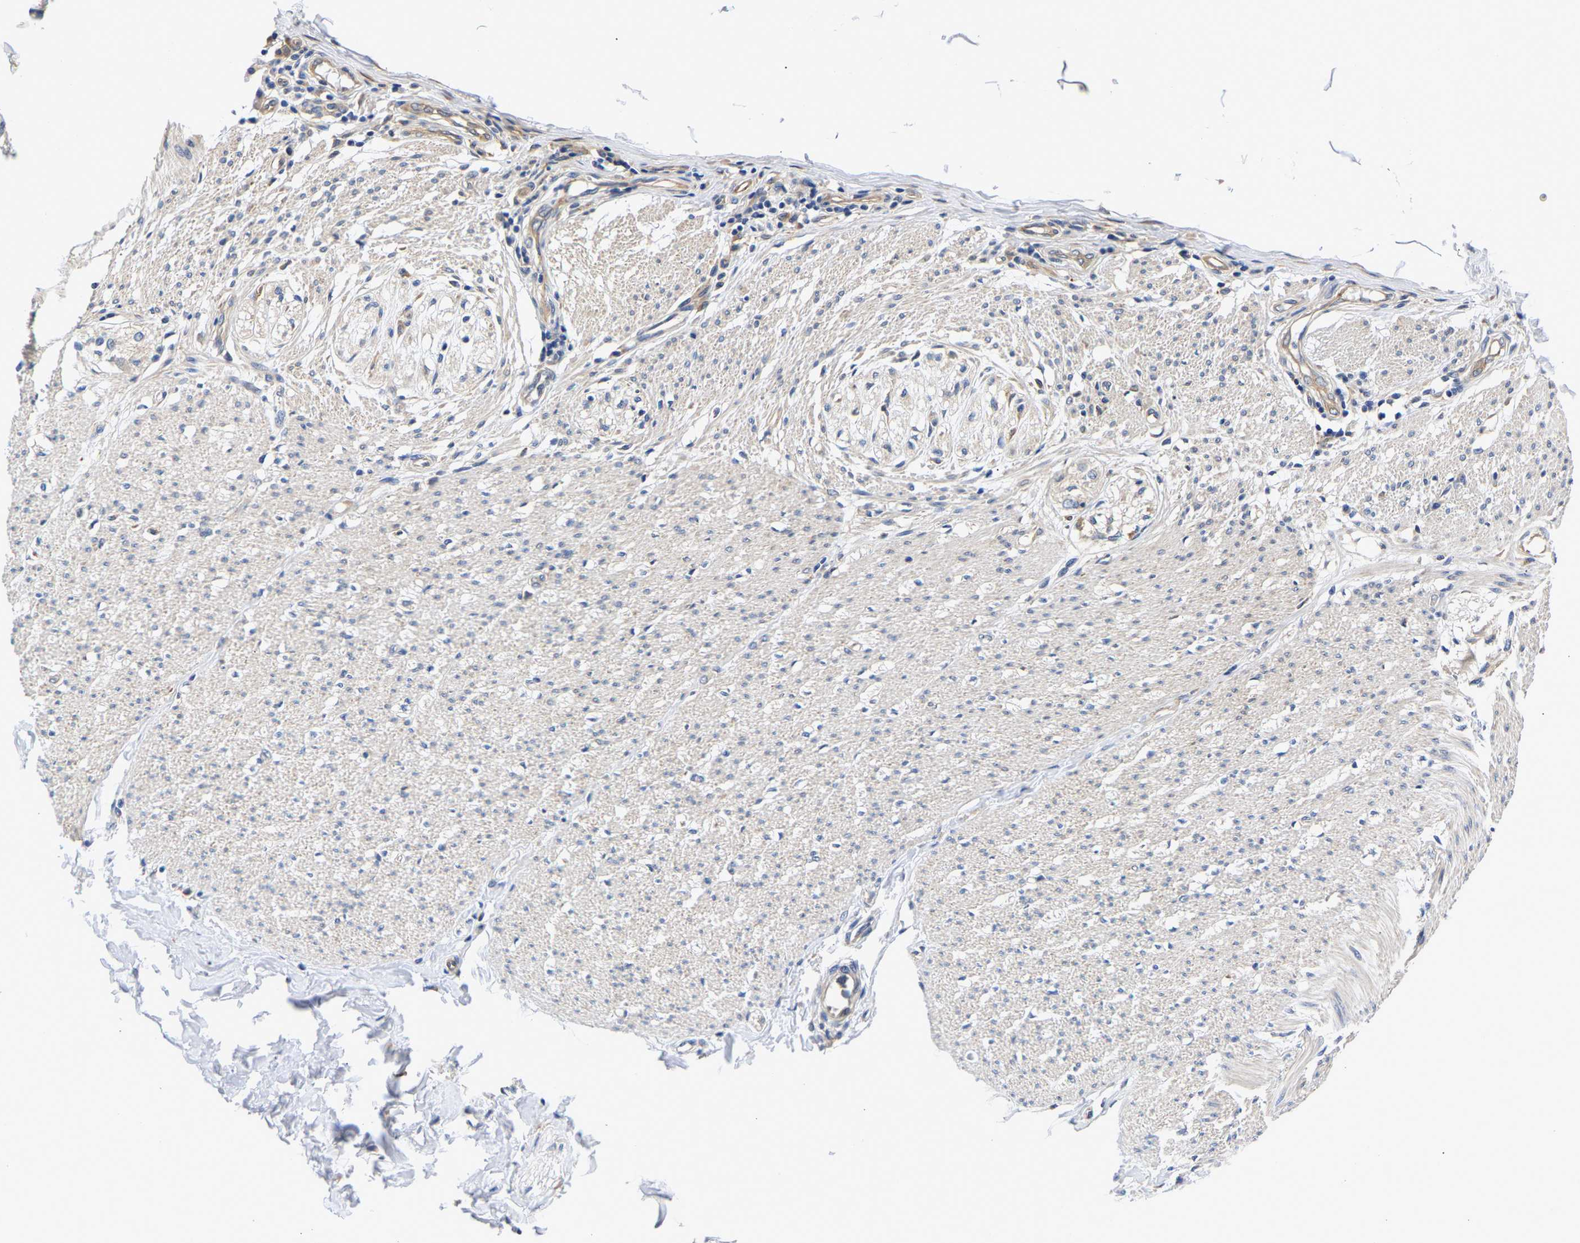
{"staining": {"intensity": "negative", "quantity": "none", "location": "none"}, "tissue": "smooth muscle", "cell_type": "Smooth muscle cells", "image_type": "normal", "snomed": [{"axis": "morphology", "description": "Normal tissue, NOS"}, {"axis": "morphology", "description": "Adenocarcinoma, NOS"}, {"axis": "topography", "description": "Colon"}, {"axis": "topography", "description": "Peripheral nerve tissue"}], "caption": "This is a photomicrograph of immunohistochemistry staining of normal smooth muscle, which shows no staining in smooth muscle cells.", "gene": "CCDC6", "patient": {"sex": "male", "age": 14}}